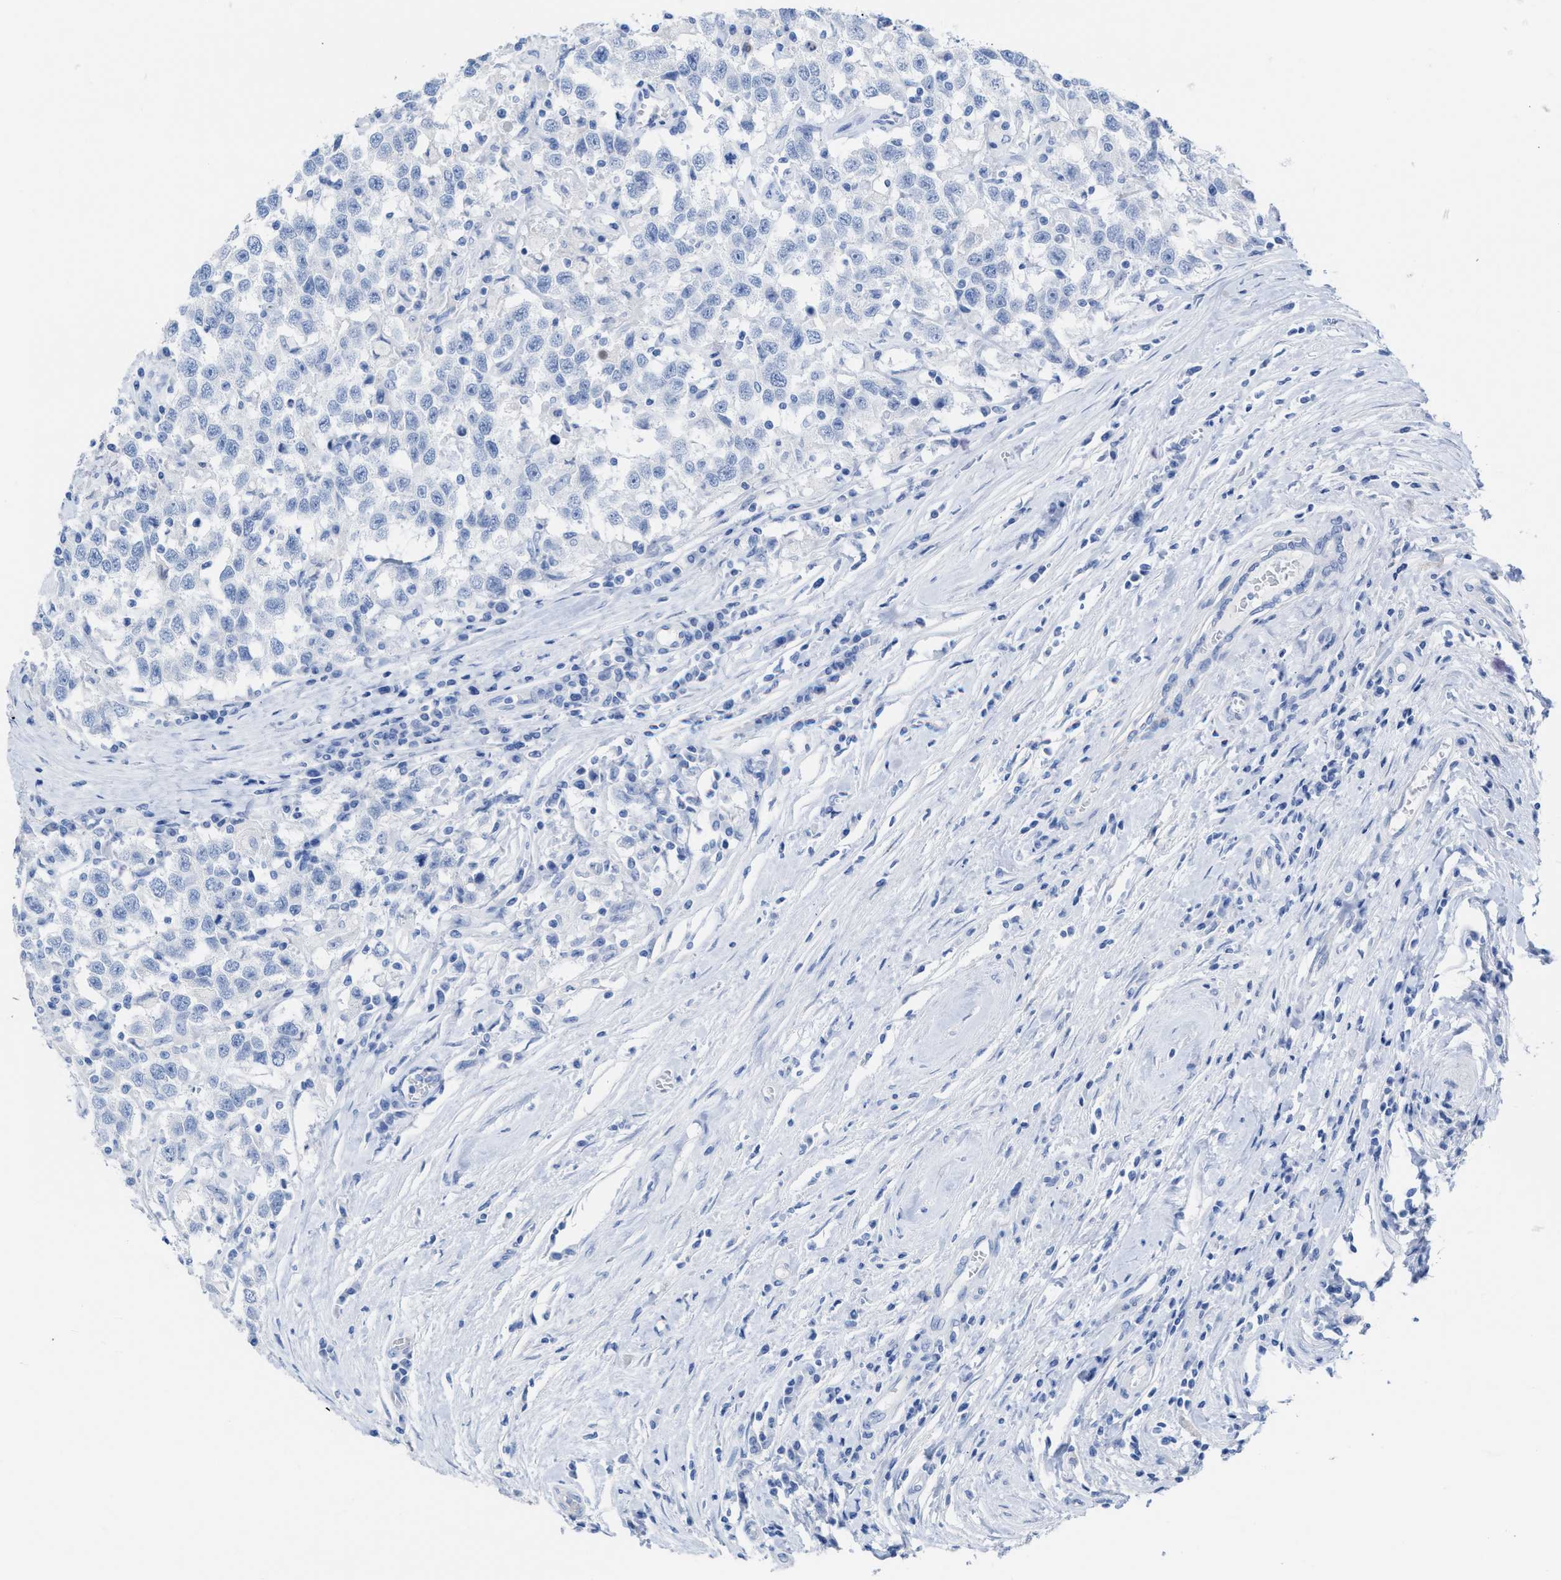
{"staining": {"intensity": "negative", "quantity": "none", "location": "none"}, "tissue": "testis cancer", "cell_type": "Tumor cells", "image_type": "cancer", "snomed": [{"axis": "morphology", "description": "Seminoma, NOS"}, {"axis": "topography", "description": "Testis"}], "caption": "Tumor cells show no significant protein expression in testis cancer (seminoma). Nuclei are stained in blue.", "gene": "CPA1", "patient": {"sex": "male", "age": 41}}